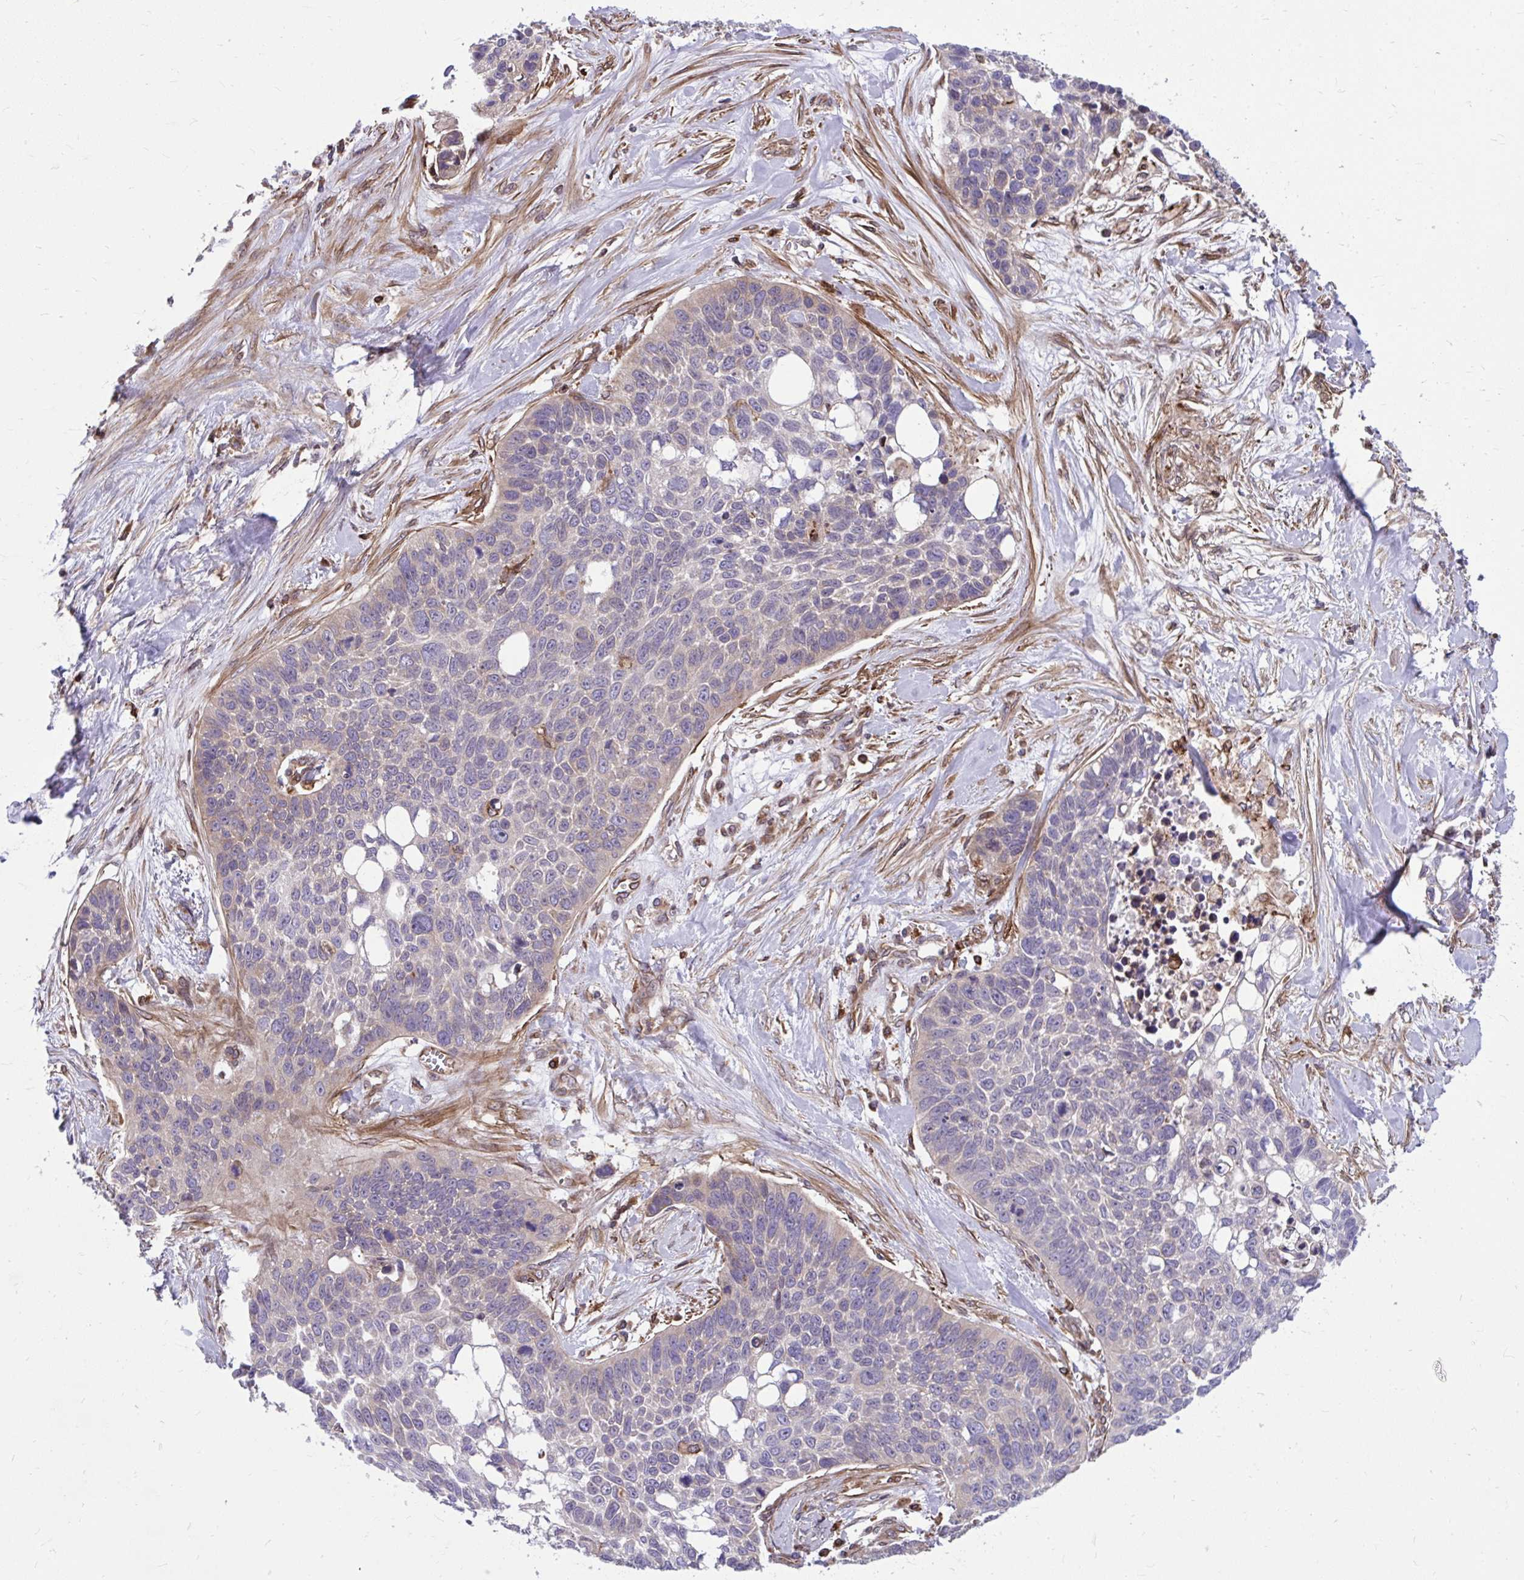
{"staining": {"intensity": "negative", "quantity": "none", "location": "none"}, "tissue": "lung cancer", "cell_type": "Tumor cells", "image_type": "cancer", "snomed": [{"axis": "morphology", "description": "Squamous cell carcinoma, NOS"}, {"axis": "topography", "description": "Lung"}], "caption": "There is no significant positivity in tumor cells of lung squamous cell carcinoma. (DAB immunohistochemistry (IHC) with hematoxylin counter stain).", "gene": "STIM2", "patient": {"sex": "male", "age": 62}}